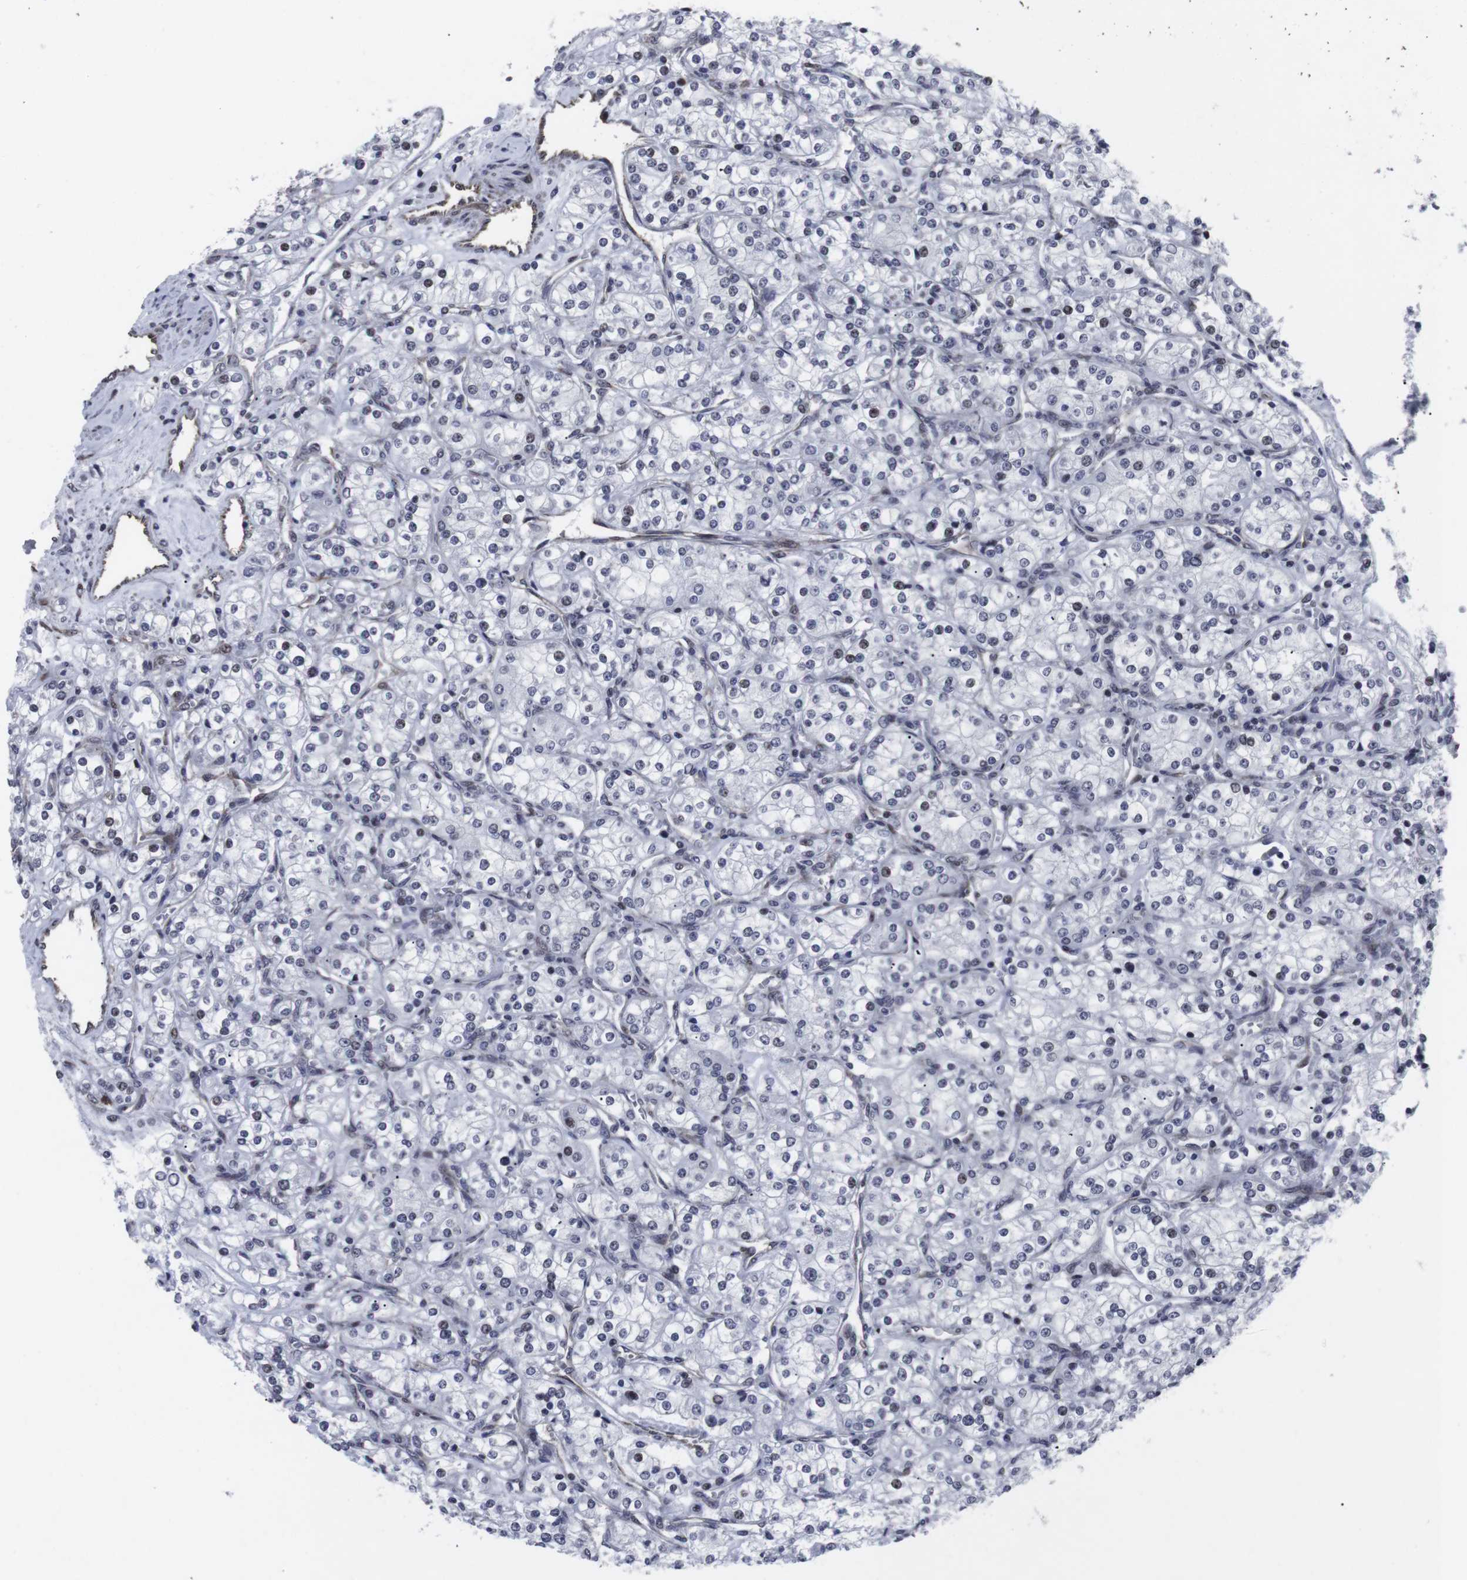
{"staining": {"intensity": "weak", "quantity": "<25%", "location": "nuclear"}, "tissue": "renal cancer", "cell_type": "Tumor cells", "image_type": "cancer", "snomed": [{"axis": "morphology", "description": "Adenocarcinoma, NOS"}, {"axis": "topography", "description": "Kidney"}], "caption": "High power microscopy photomicrograph of an immunohistochemistry (IHC) micrograph of adenocarcinoma (renal), revealing no significant expression in tumor cells.", "gene": "MLH1", "patient": {"sex": "male", "age": 77}}